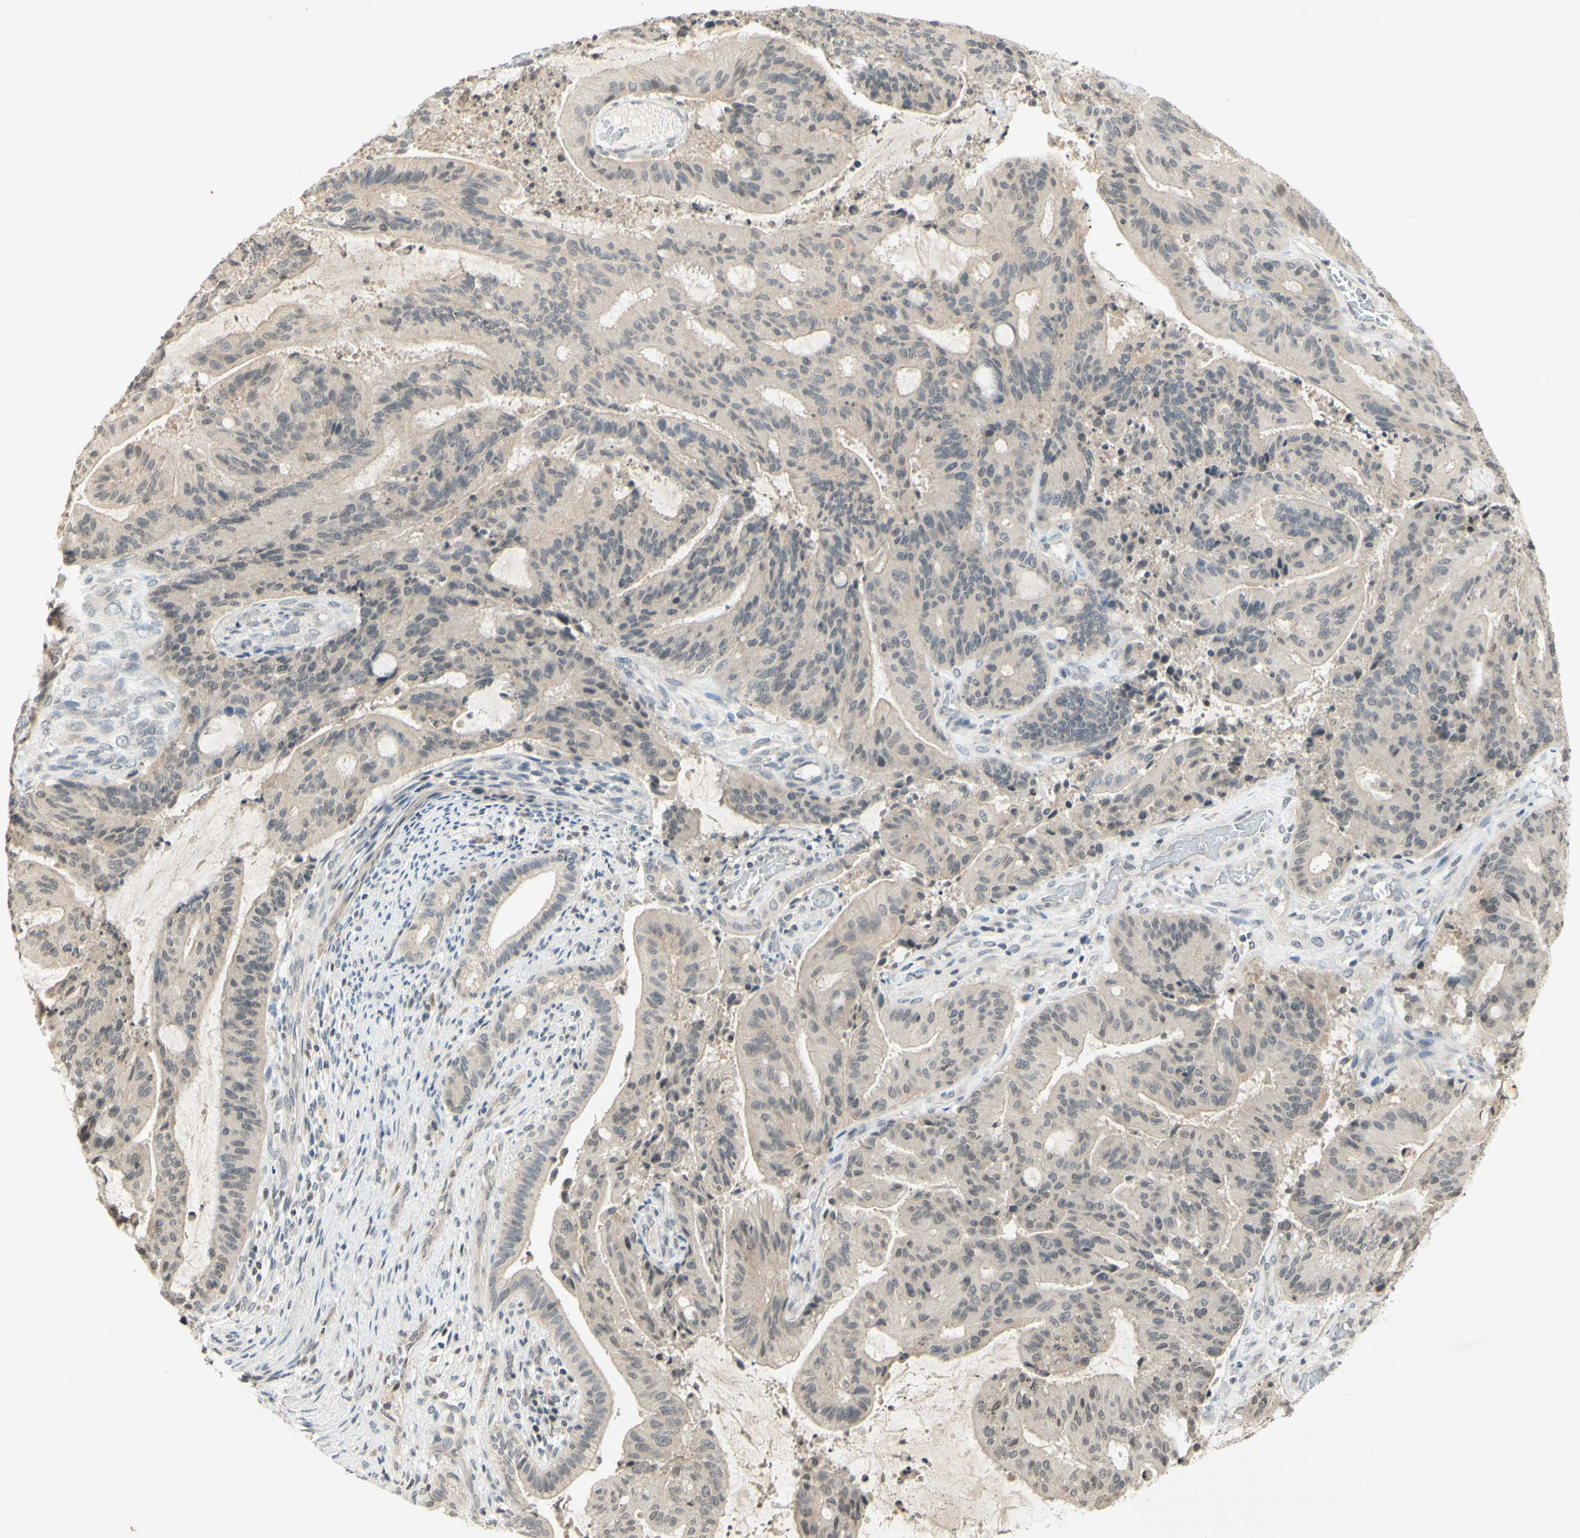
{"staining": {"intensity": "weak", "quantity": ">75%", "location": "cytoplasmic/membranous"}, "tissue": "liver cancer", "cell_type": "Tumor cells", "image_type": "cancer", "snomed": [{"axis": "morphology", "description": "Cholangiocarcinoma"}, {"axis": "topography", "description": "Liver"}], "caption": "Immunohistochemical staining of liver cancer shows low levels of weak cytoplasmic/membranous staining in approximately >75% of tumor cells. (DAB IHC with brightfield microscopy, high magnification).", "gene": "GLI1", "patient": {"sex": "female", "age": 73}}